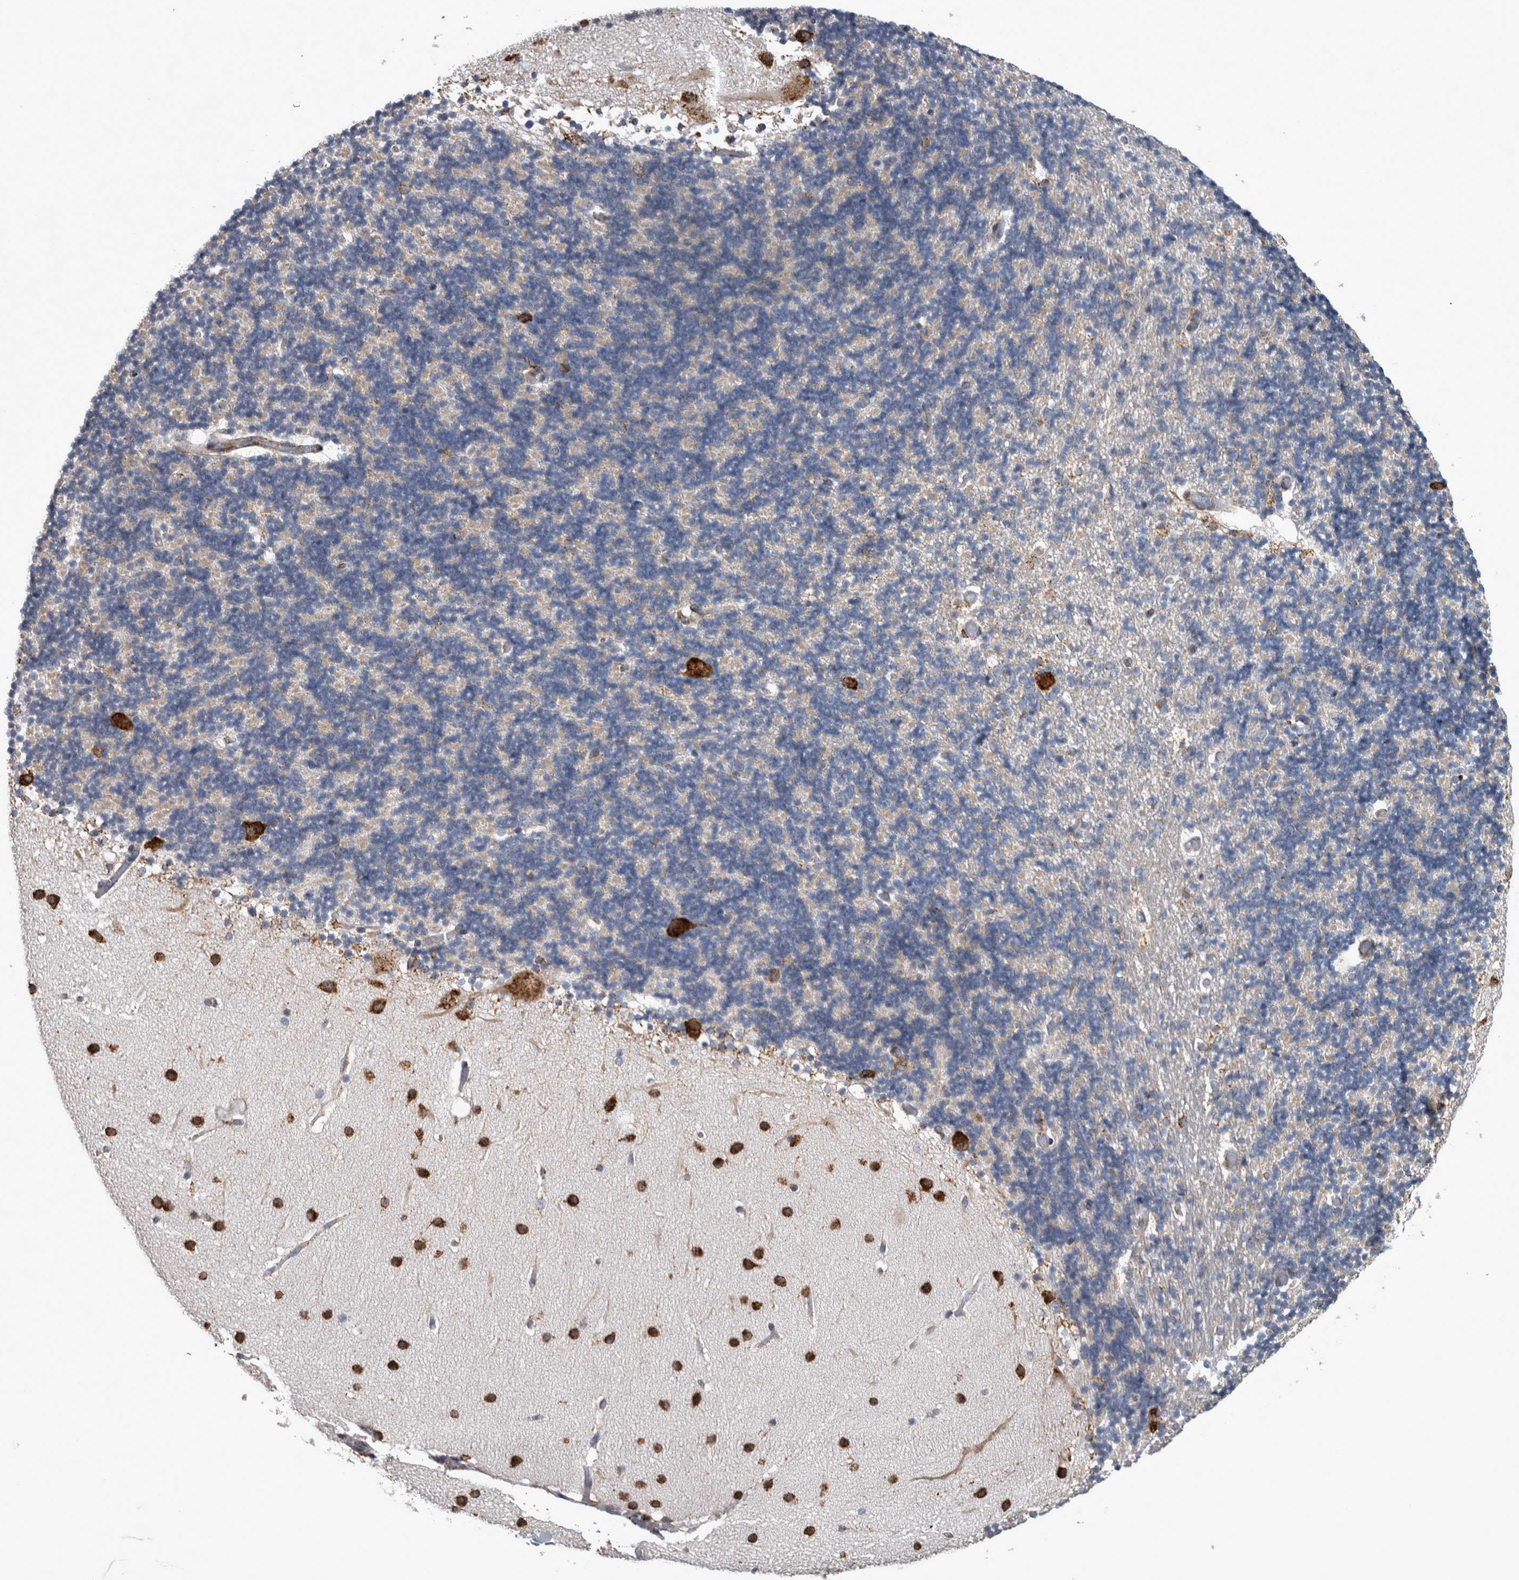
{"staining": {"intensity": "negative", "quantity": "none", "location": "none"}, "tissue": "cerebellum", "cell_type": "Cells in granular layer", "image_type": "normal", "snomed": [{"axis": "morphology", "description": "Normal tissue, NOS"}, {"axis": "topography", "description": "Cerebellum"}], "caption": "This photomicrograph is of benign cerebellum stained with IHC to label a protein in brown with the nuclei are counter-stained blue. There is no staining in cells in granular layer.", "gene": "FHIP2B", "patient": {"sex": "male", "age": 57}}